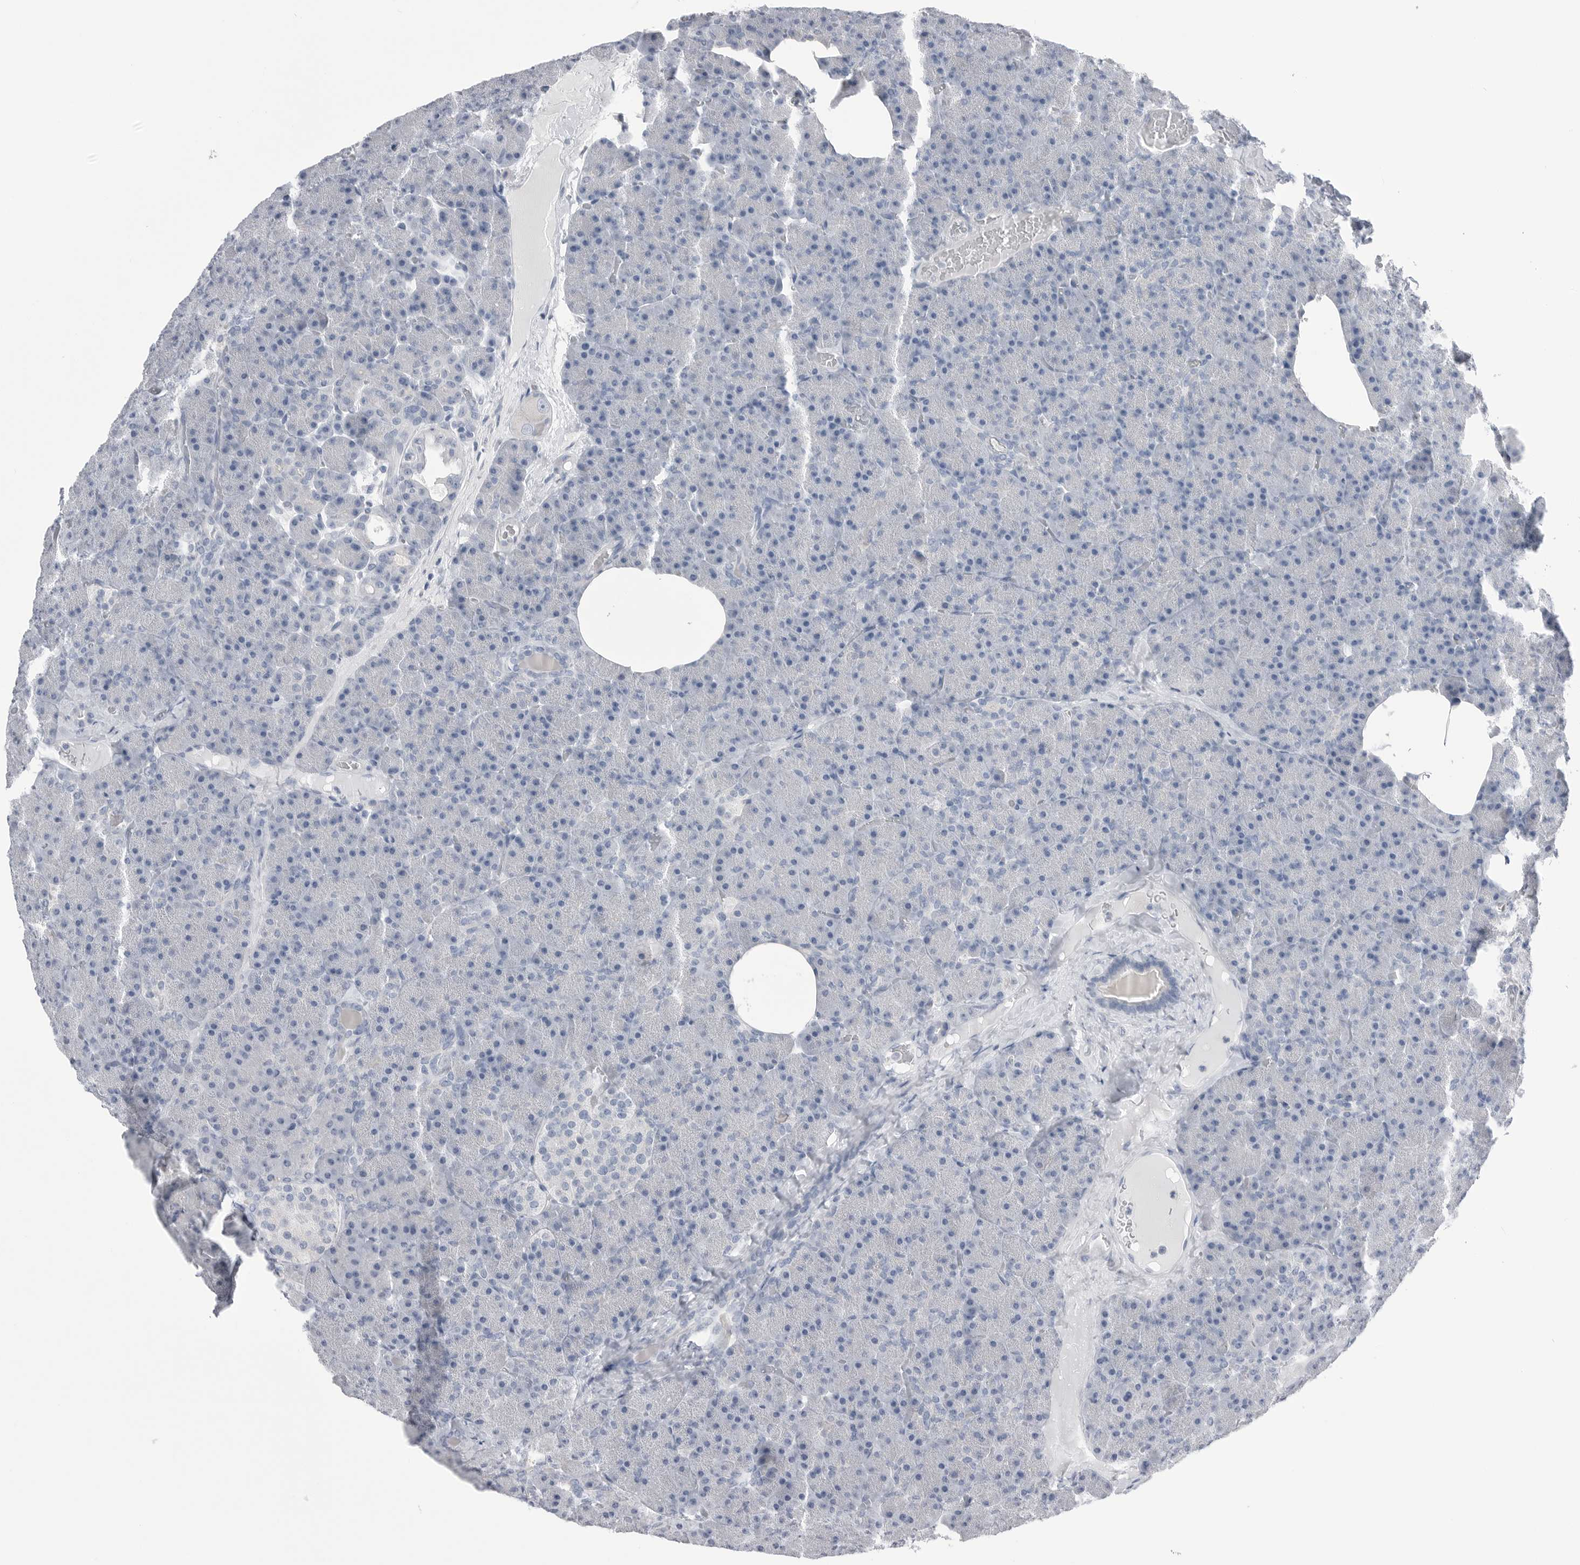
{"staining": {"intensity": "negative", "quantity": "none", "location": "none"}, "tissue": "pancreas", "cell_type": "Exocrine glandular cells", "image_type": "normal", "snomed": [{"axis": "morphology", "description": "Normal tissue, NOS"}, {"axis": "morphology", "description": "Carcinoid, malignant, NOS"}, {"axis": "topography", "description": "Pancreas"}], "caption": "Immunohistochemistry (IHC) micrograph of normal pancreas: human pancreas stained with DAB (3,3'-diaminobenzidine) demonstrates no significant protein staining in exocrine glandular cells.", "gene": "ABHD12", "patient": {"sex": "female", "age": 35}}